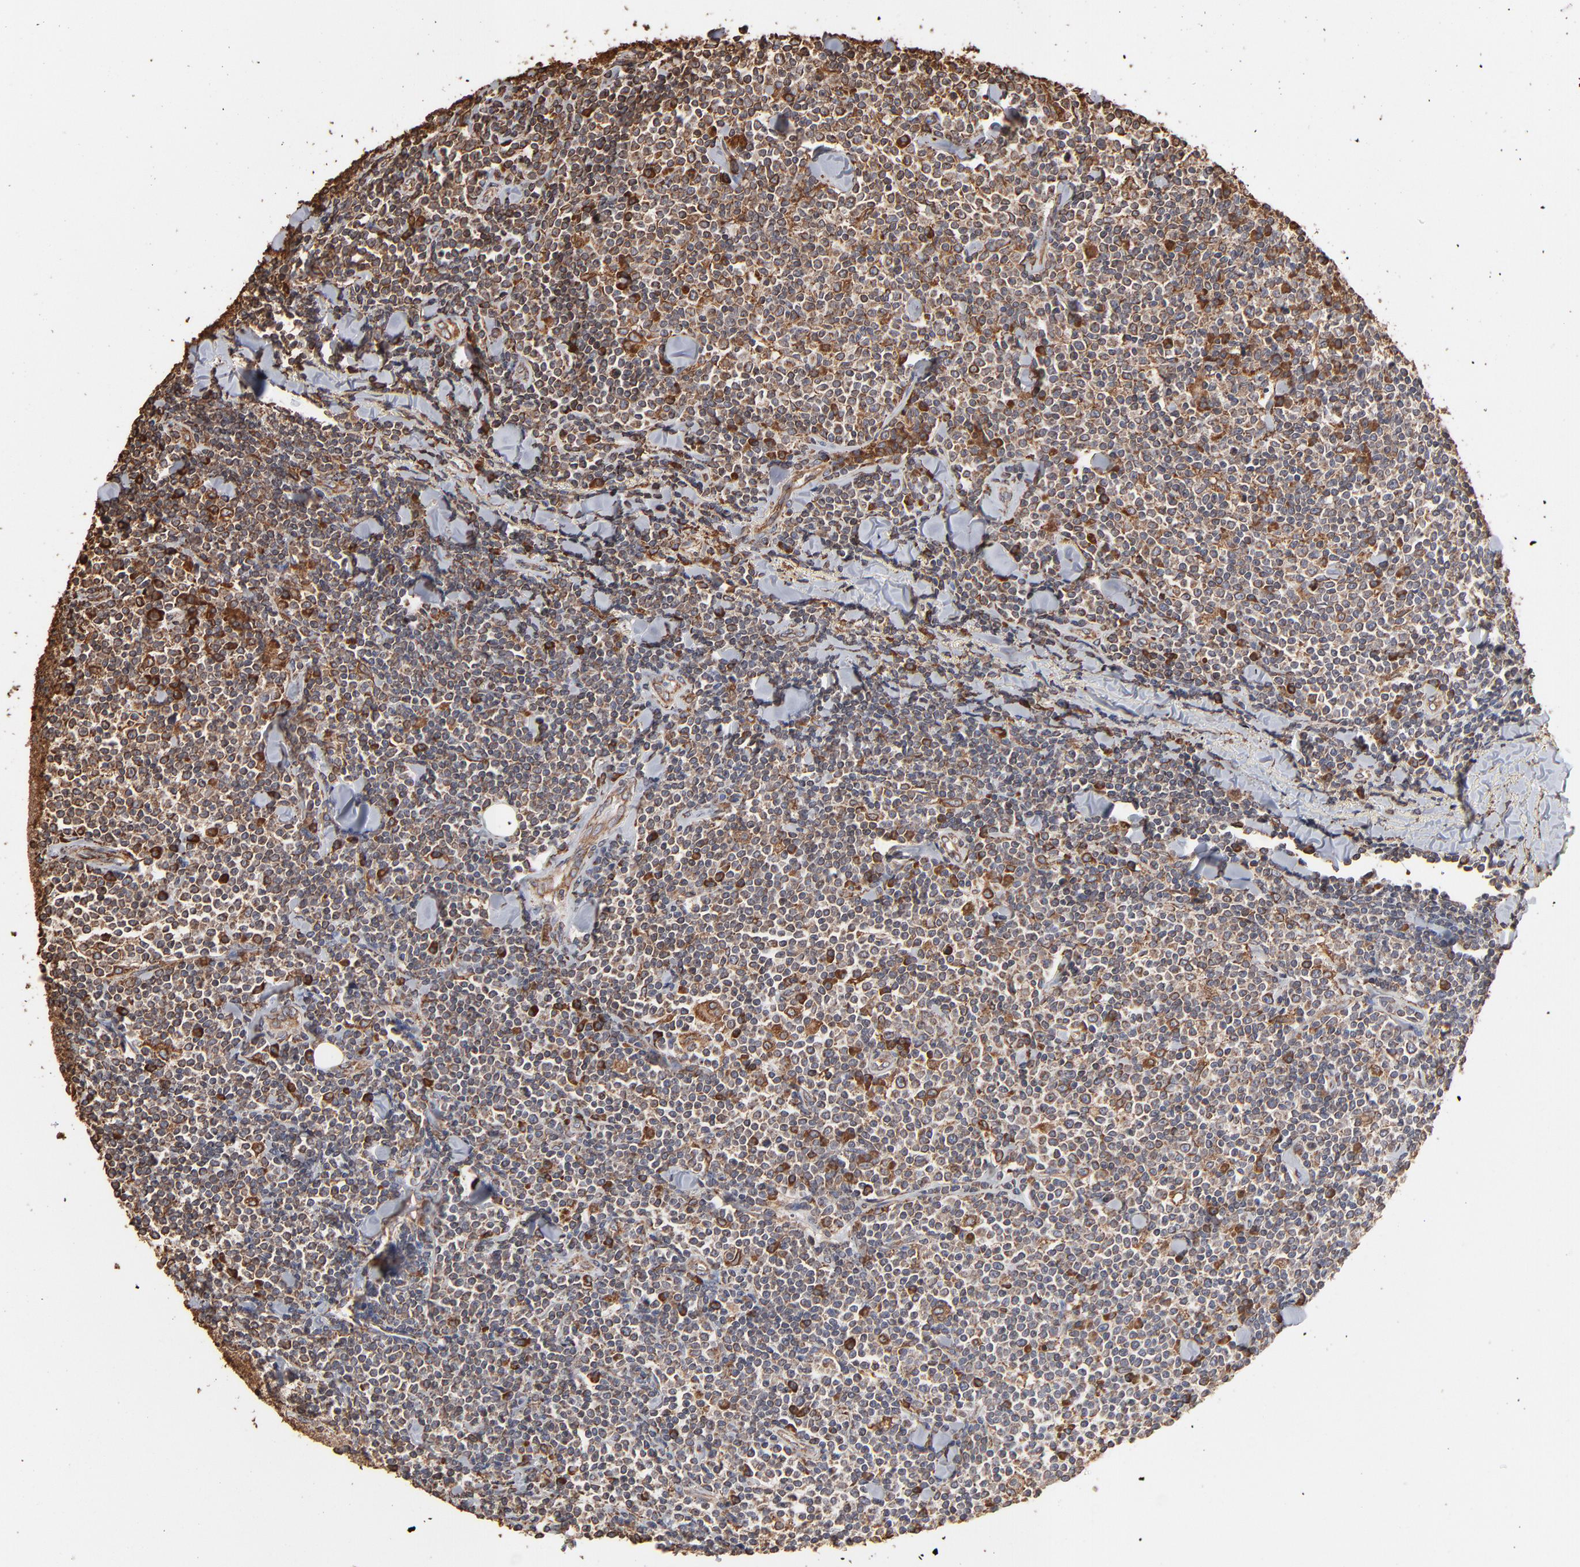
{"staining": {"intensity": "moderate", "quantity": ">75%", "location": "cytoplasmic/membranous"}, "tissue": "lymphoma", "cell_type": "Tumor cells", "image_type": "cancer", "snomed": [{"axis": "morphology", "description": "Malignant lymphoma, non-Hodgkin's type, Low grade"}, {"axis": "topography", "description": "Soft tissue"}], "caption": "Tumor cells reveal medium levels of moderate cytoplasmic/membranous staining in approximately >75% of cells in human lymphoma.", "gene": "PDIA3", "patient": {"sex": "male", "age": 92}}